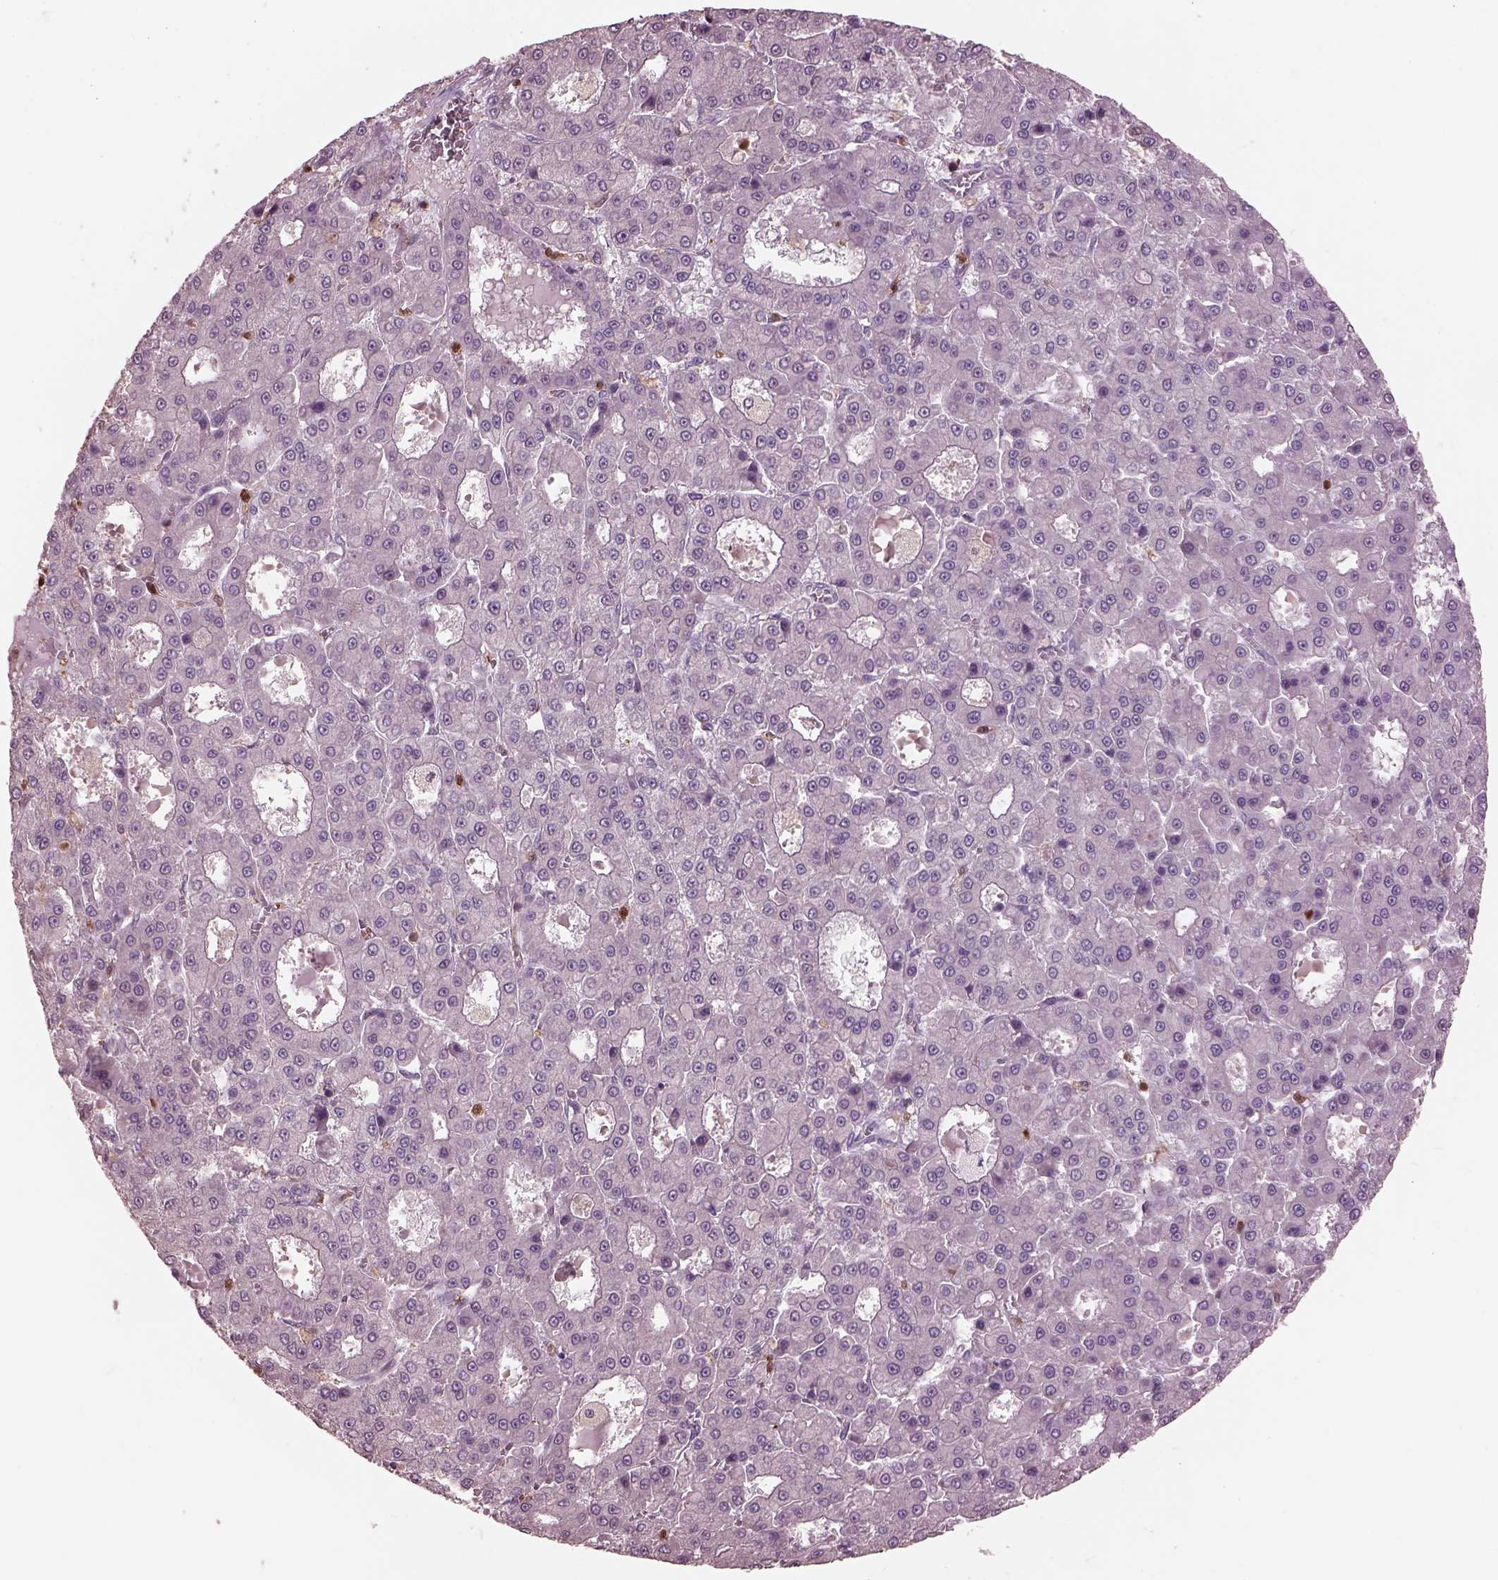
{"staining": {"intensity": "negative", "quantity": "none", "location": "none"}, "tissue": "liver cancer", "cell_type": "Tumor cells", "image_type": "cancer", "snomed": [{"axis": "morphology", "description": "Carcinoma, Hepatocellular, NOS"}, {"axis": "topography", "description": "Liver"}], "caption": "IHC histopathology image of neoplastic tissue: human liver cancer (hepatocellular carcinoma) stained with DAB (3,3'-diaminobenzidine) demonstrates no significant protein expression in tumor cells.", "gene": "IL31RA", "patient": {"sex": "male", "age": 70}}